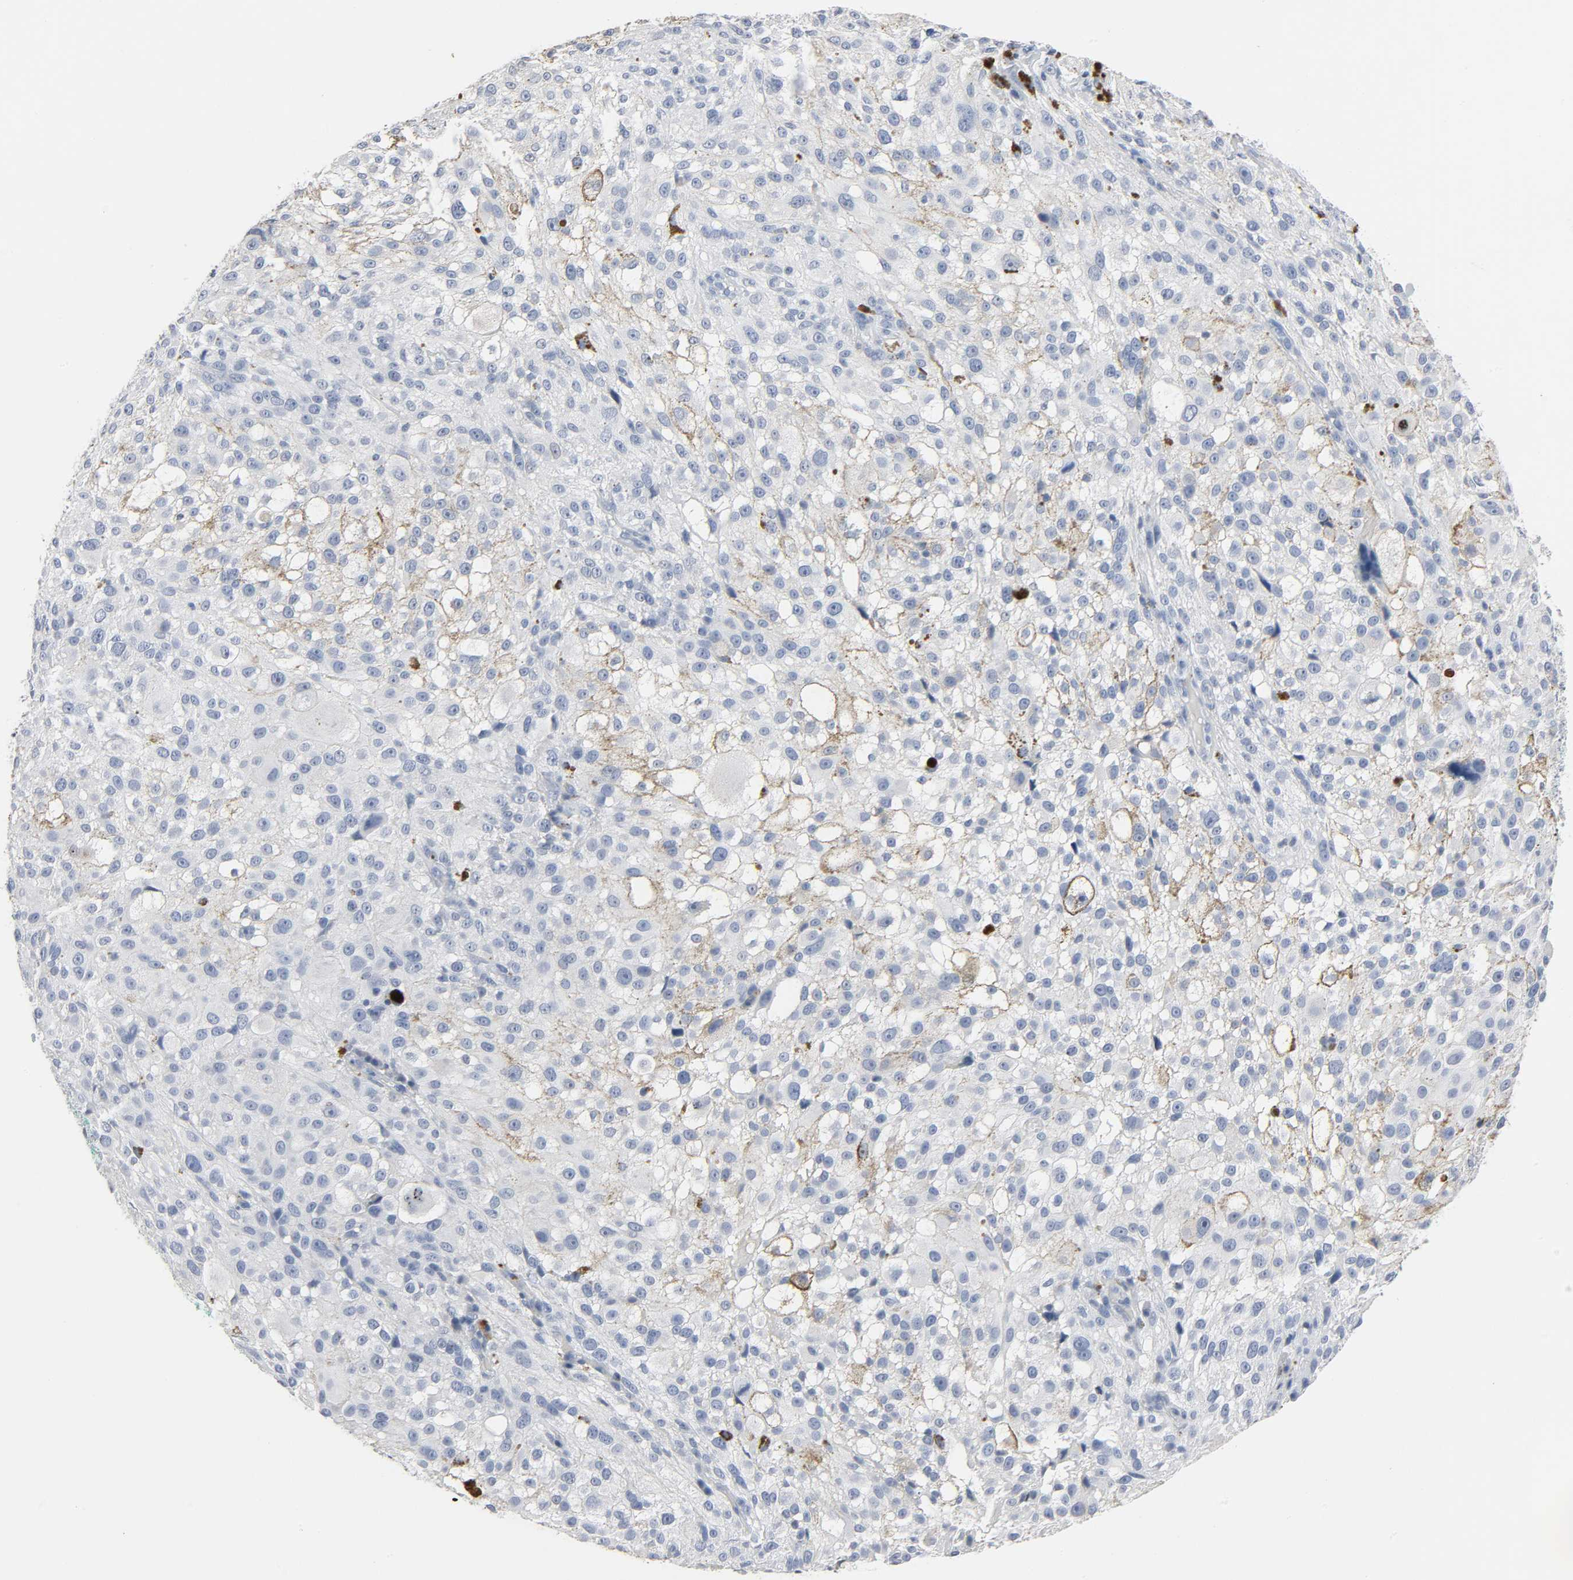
{"staining": {"intensity": "weak", "quantity": "<25%", "location": "cytoplasmic/membranous"}, "tissue": "melanoma", "cell_type": "Tumor cells", "image_type": "cancer", "snomed": [{"axis": "morphology", "description": "Necrosis, NOS"}, {"axis": "morphology", "description": "Malignant melanoma, NOS"}, {"axis": "topography", "description": "Skin"}], "caption": "IHC of melanoma reveals no staining in tumor cells.", "gene": "FBLN5", "patient": {"sex": "female", "age": 87}}